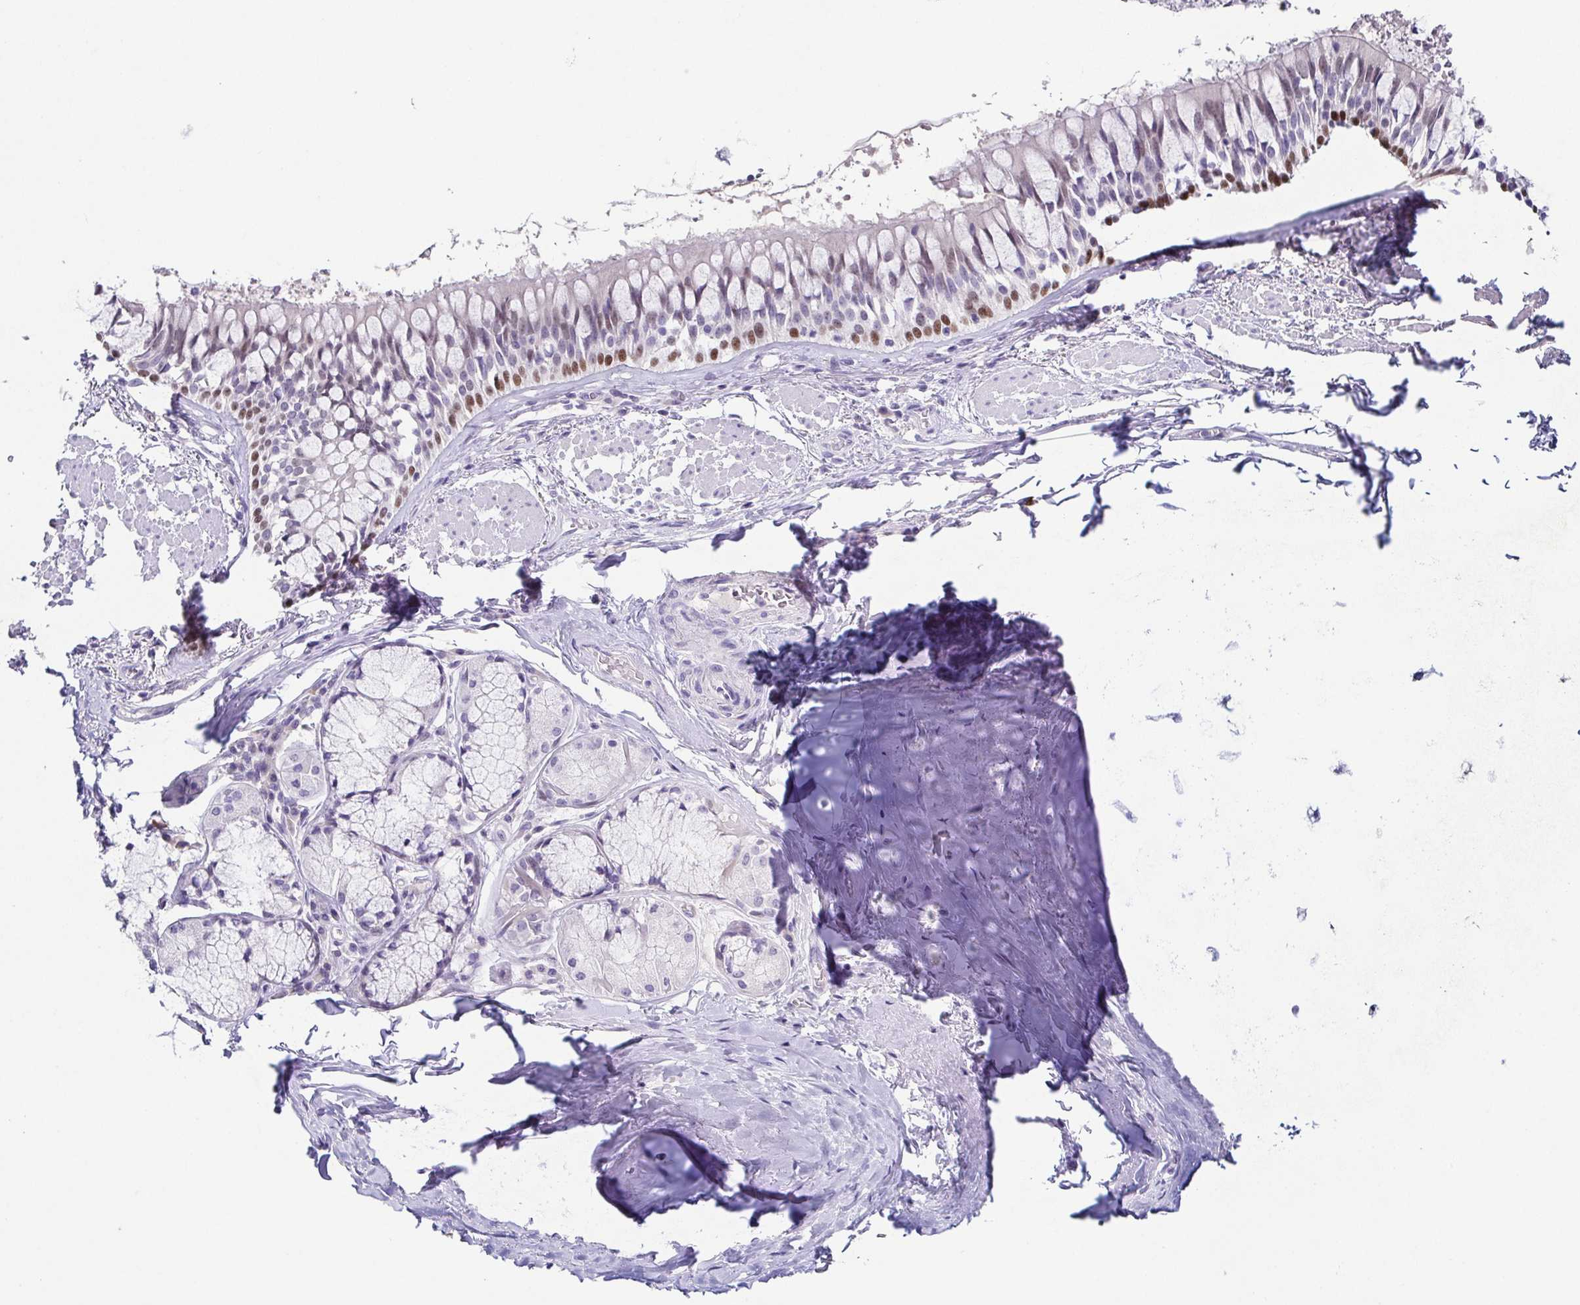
{"staining": {"intensity": "negative", "quantity": "none", "location": "none"}, "tissue": "adipose tissue", "cell_type": "Adipocytes", "image_type": "normal", "snomed": [{"axis": "morphology", "description": "Normal tissue, NOS"}, {"axis": "topography", "description": "Cartilage tissue"}, {"axis": "topography", "description": "Bronchus"}], "caption": "IHC of unremarkable human adipose tissue exhibits no positivity in adipocytes.", "gene": "TP73", "patient": {"sex": "male", "age": 64}}